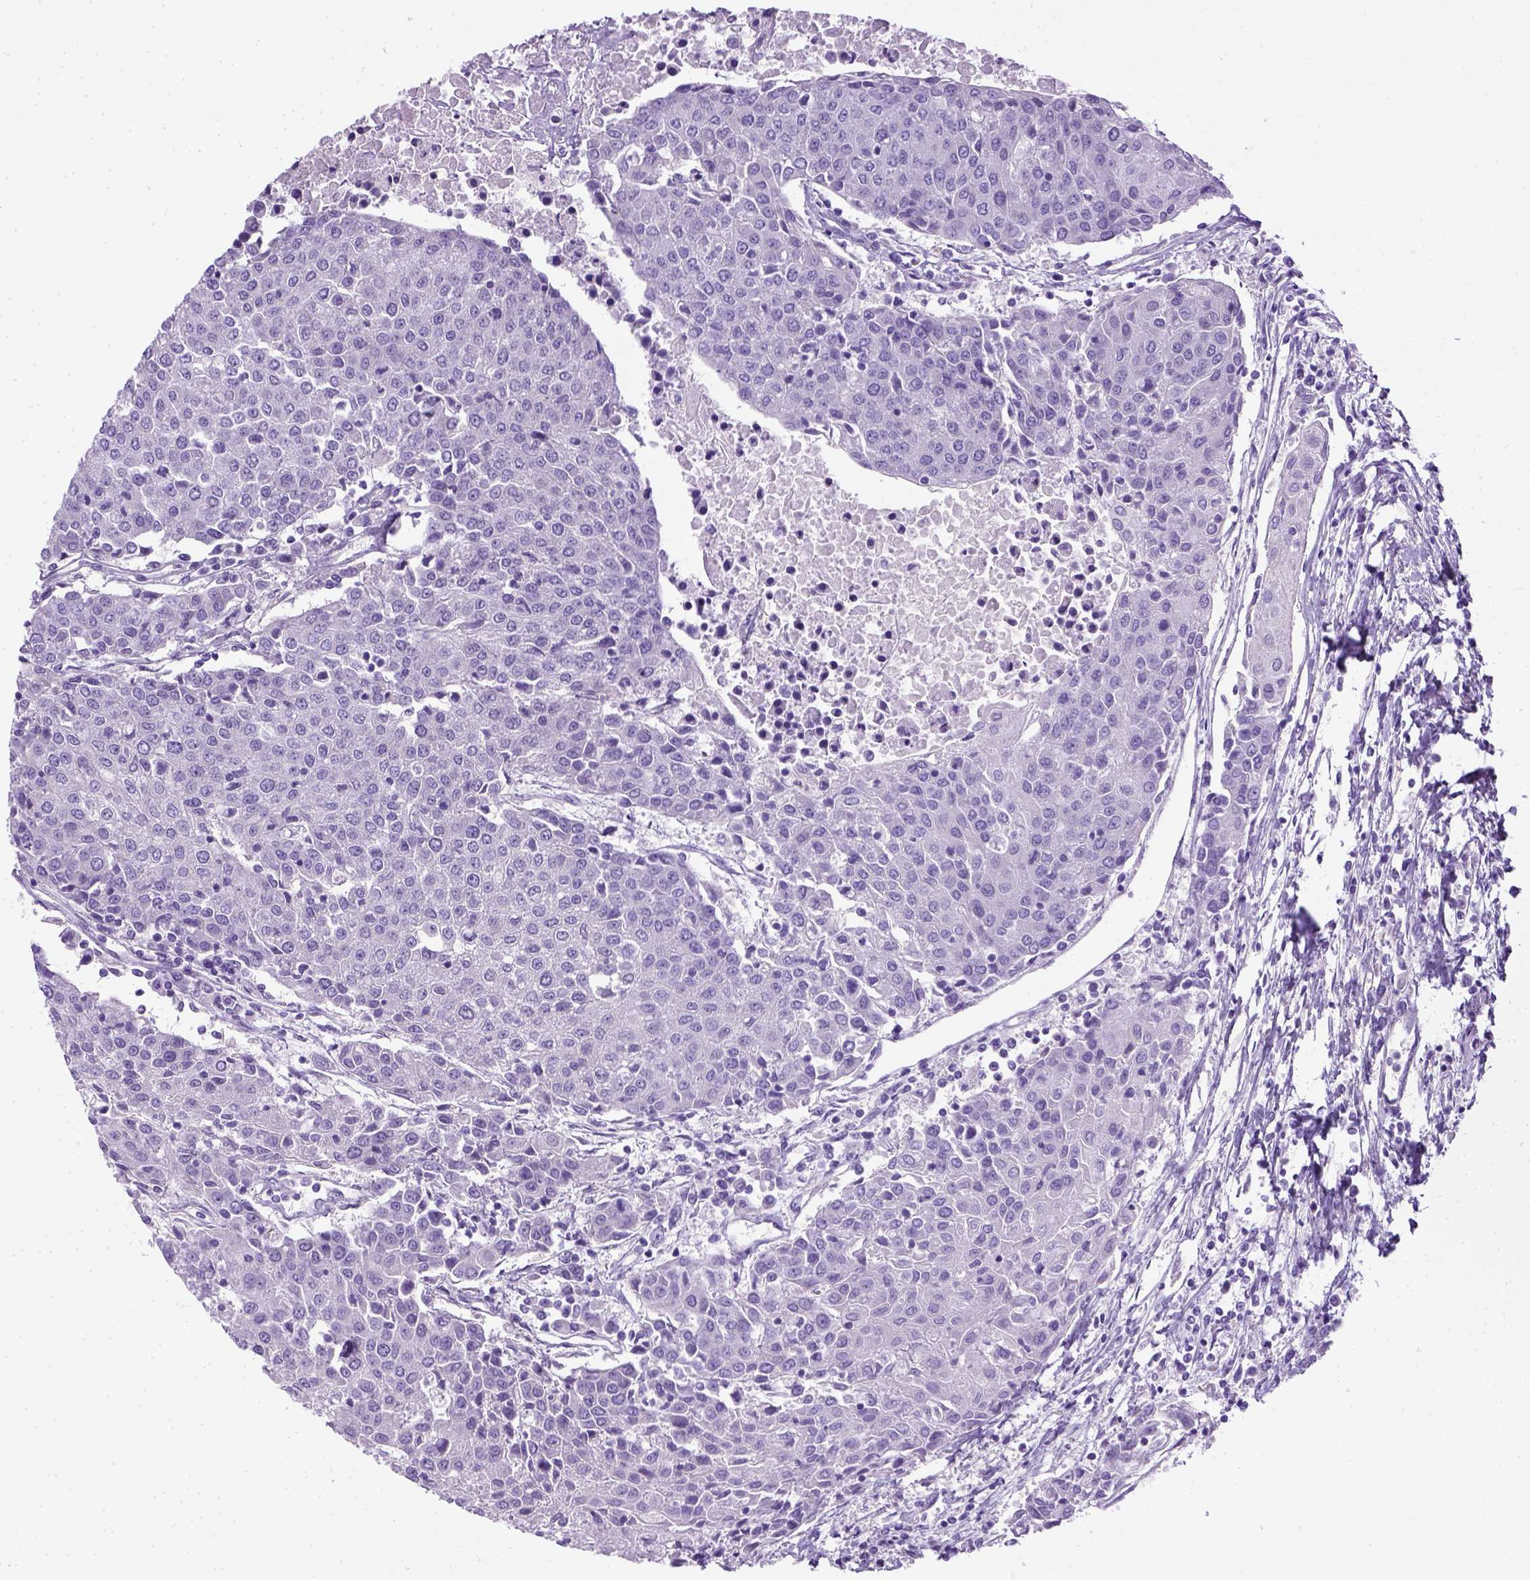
{"staining": {"intensity": "negative", "quantity": "none", "location": "none"}, "tissue": "urothelial cancer", "cell_type": "Tumor cells", "image_type": "cancer", "snomed": [{"axis": "morphology", "description": "Urothelial carcinoma, High grade"}, {"axis": "topography", "description": "Urinary bladder"}], "caption": "Tumor cells show no significant protein staining in high-grade urothelial carcinoma.", "gene": "KRT71", "patient": {"sex": "female", "age": 85}}